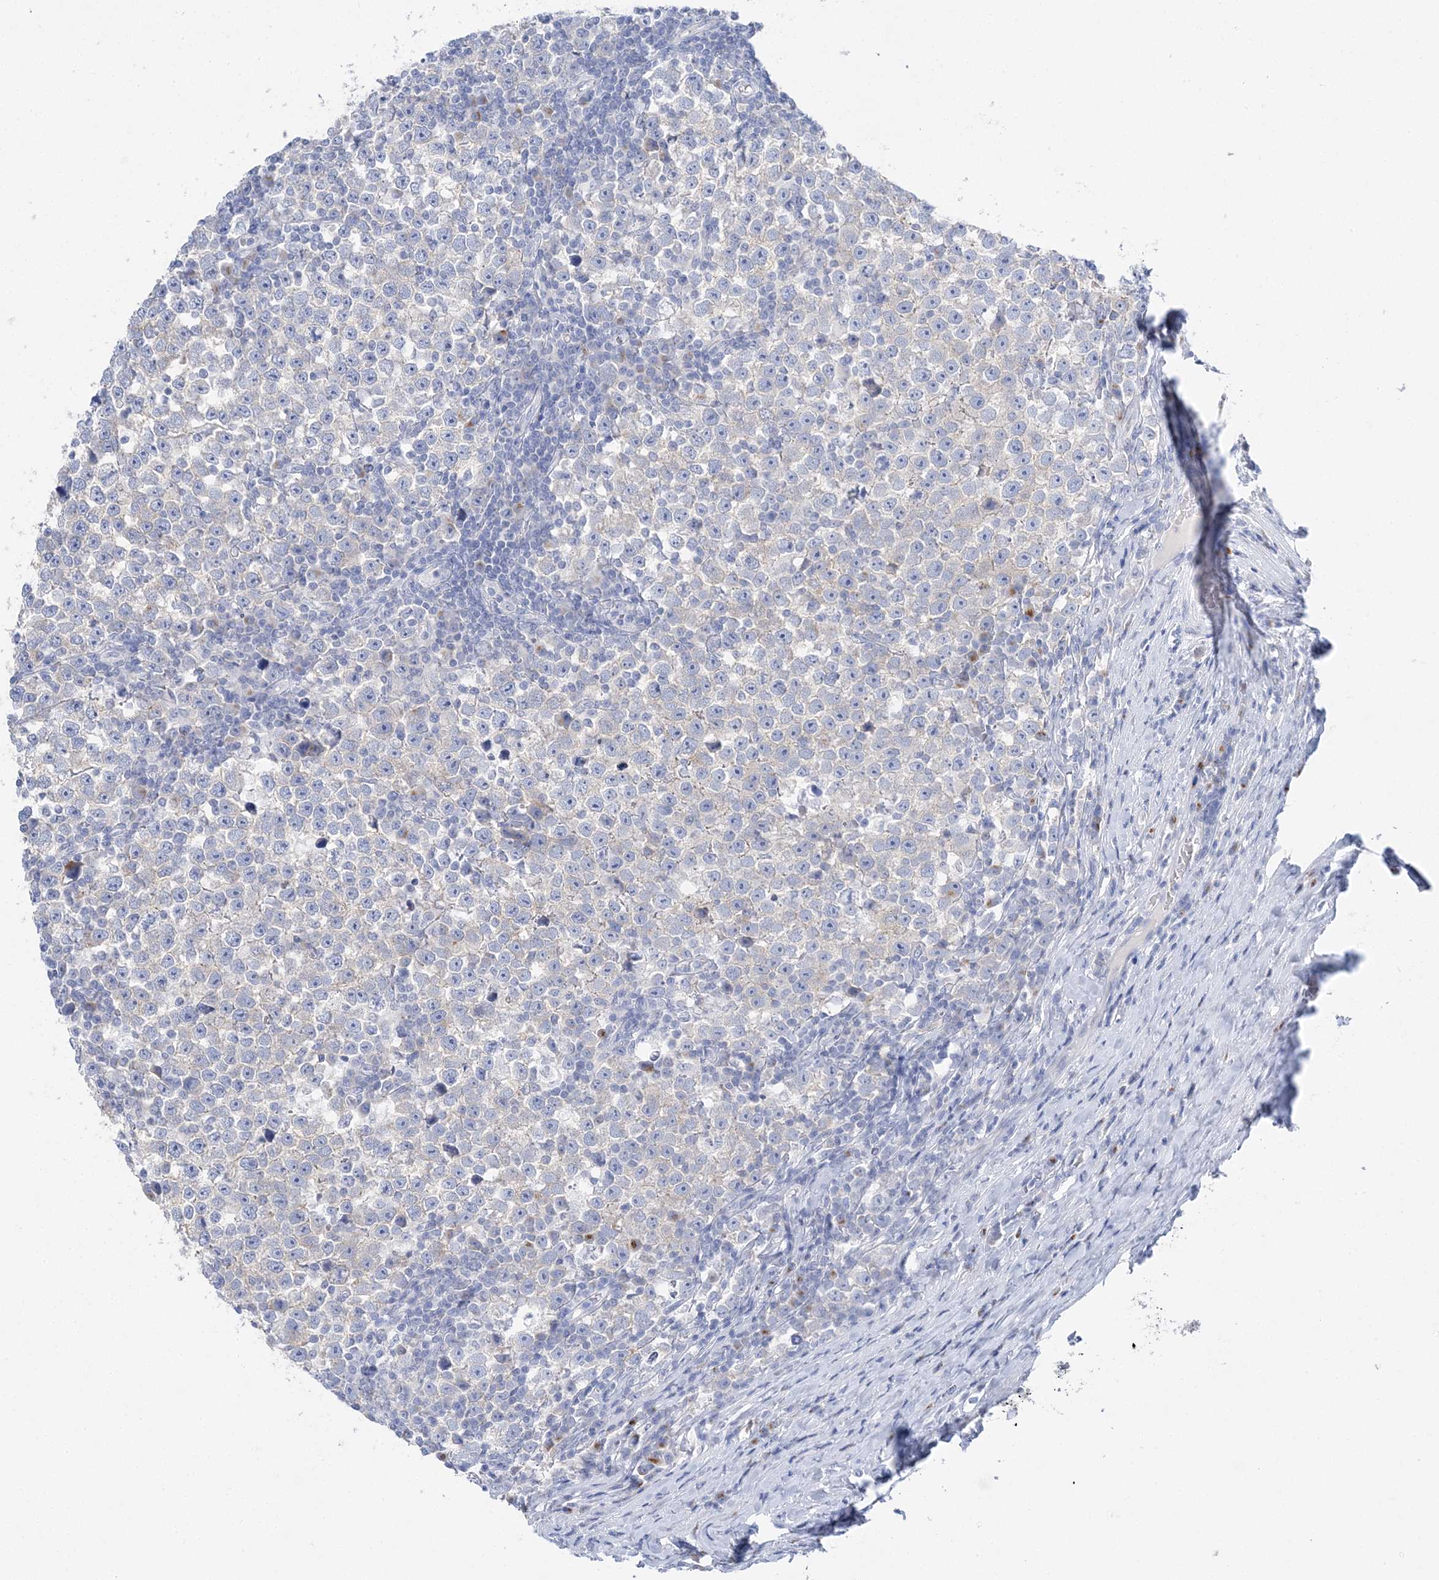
{"staining": {"intensity": "negative", "quantity": "none", "location": "none"}, "tissue": "testis cancer", "cell_type": "Tumor cells", "image_type": "cancer", "snomed": [{"axis": "morphology", "description": "Normal tissue, NOS"}, {"axis": "morphology", "description": "Seminoma, NOS"}, {"axis": "topography", "description": "Testis"}], "caption": "Immunohistochemical staining of testis seminoma exhibits no significant positivity in tumor cells. Nuclei are stained in blue.", "gene": "SLC5A6", "patient": {"sex": "male", "age": 43}}